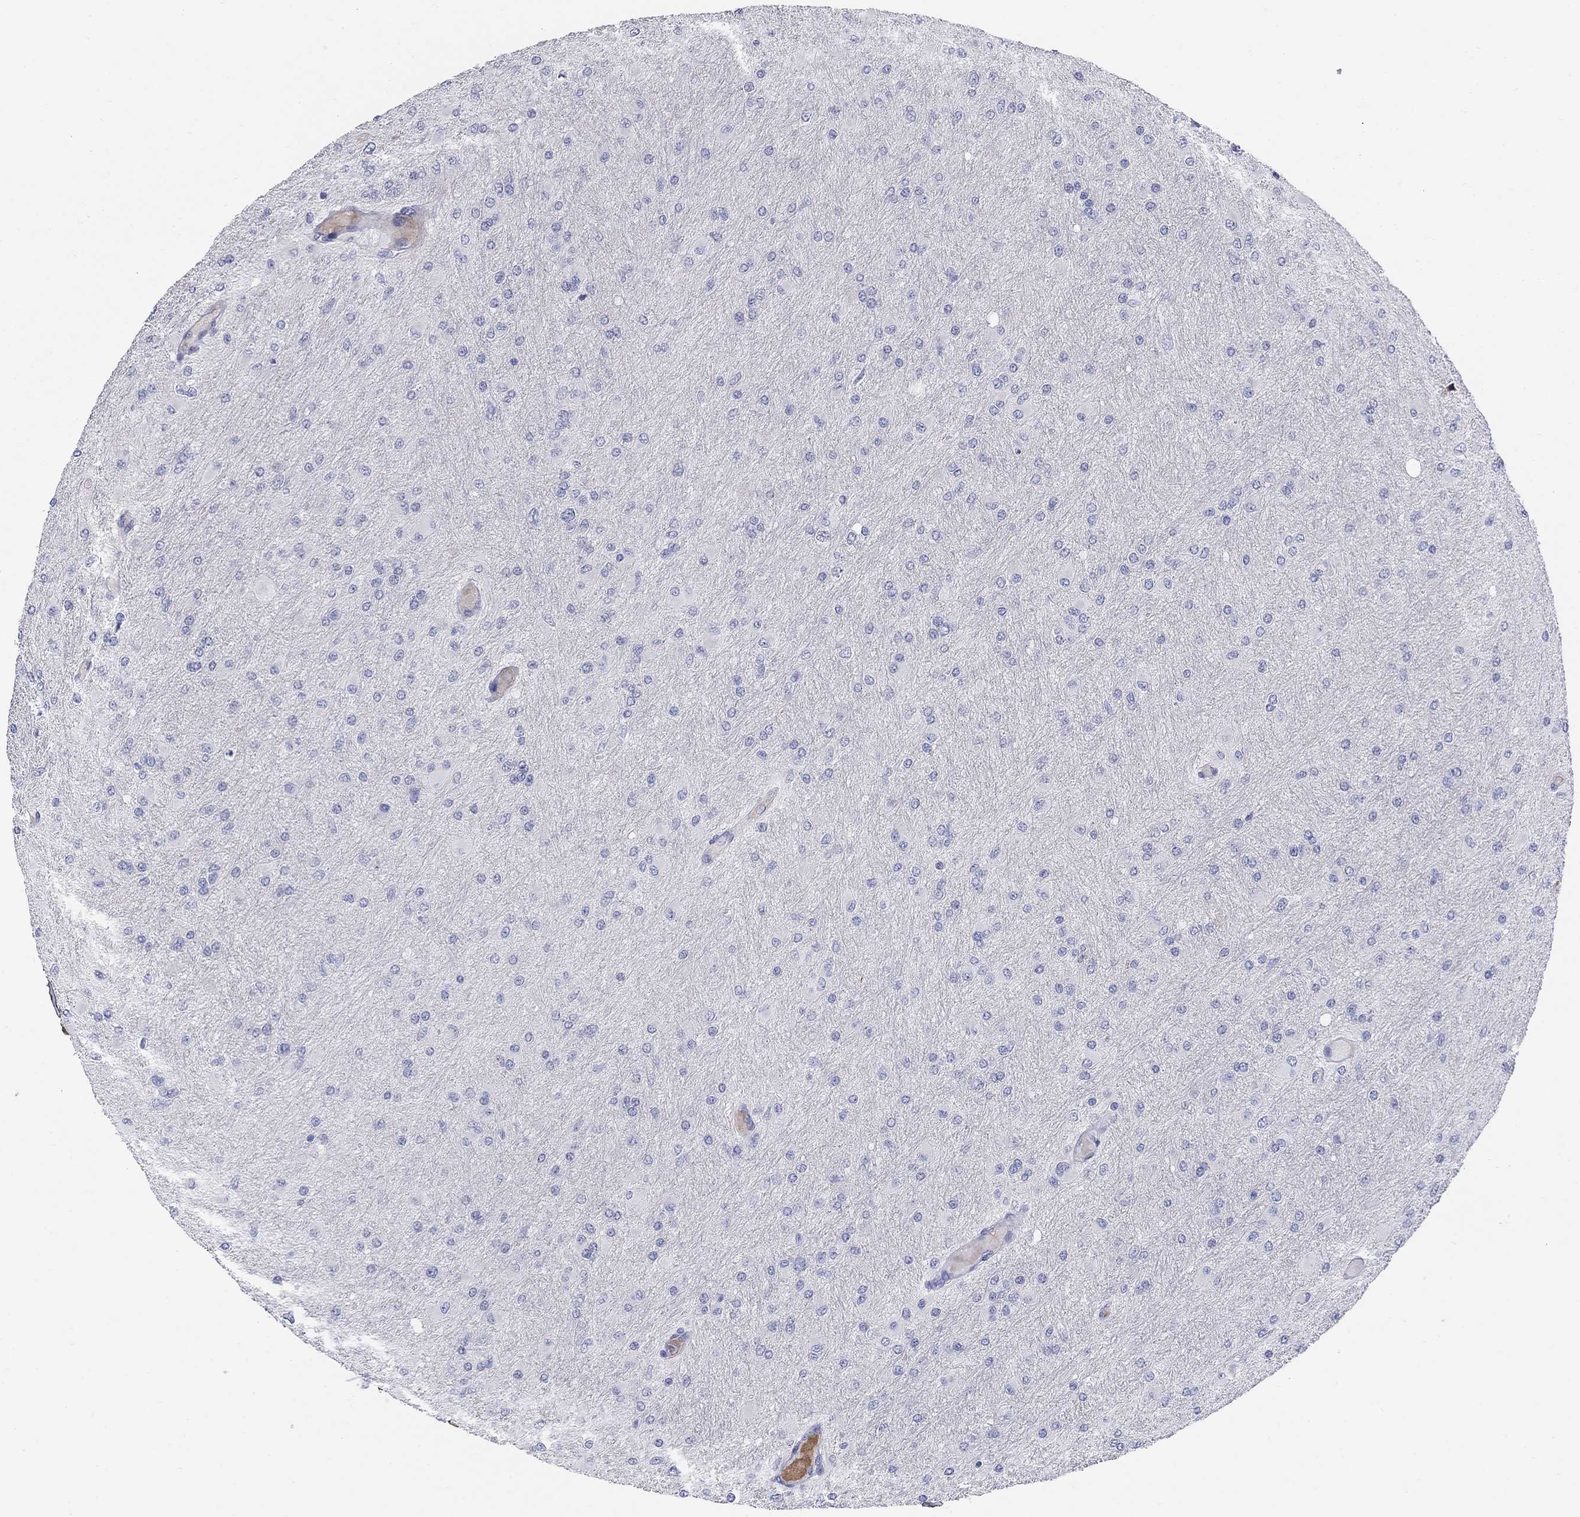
{"staining": {"intensity": "negative", "quantity": "none", "location": "none"}, "tissue": "glioma", "cell_type": "Tumor cells", "image_type": "cancer", "snomed": [{"axis": "morphology", "description": "Glioma, malignant, High grade"}, {"axis": "topography", "description": "Cerebral cortex"}], "caption": "This is an IHC image of glioma. There is no staining in tumor cells.", "gene": "HEATR4", "patient": {"sex": "female", "age": 36}}